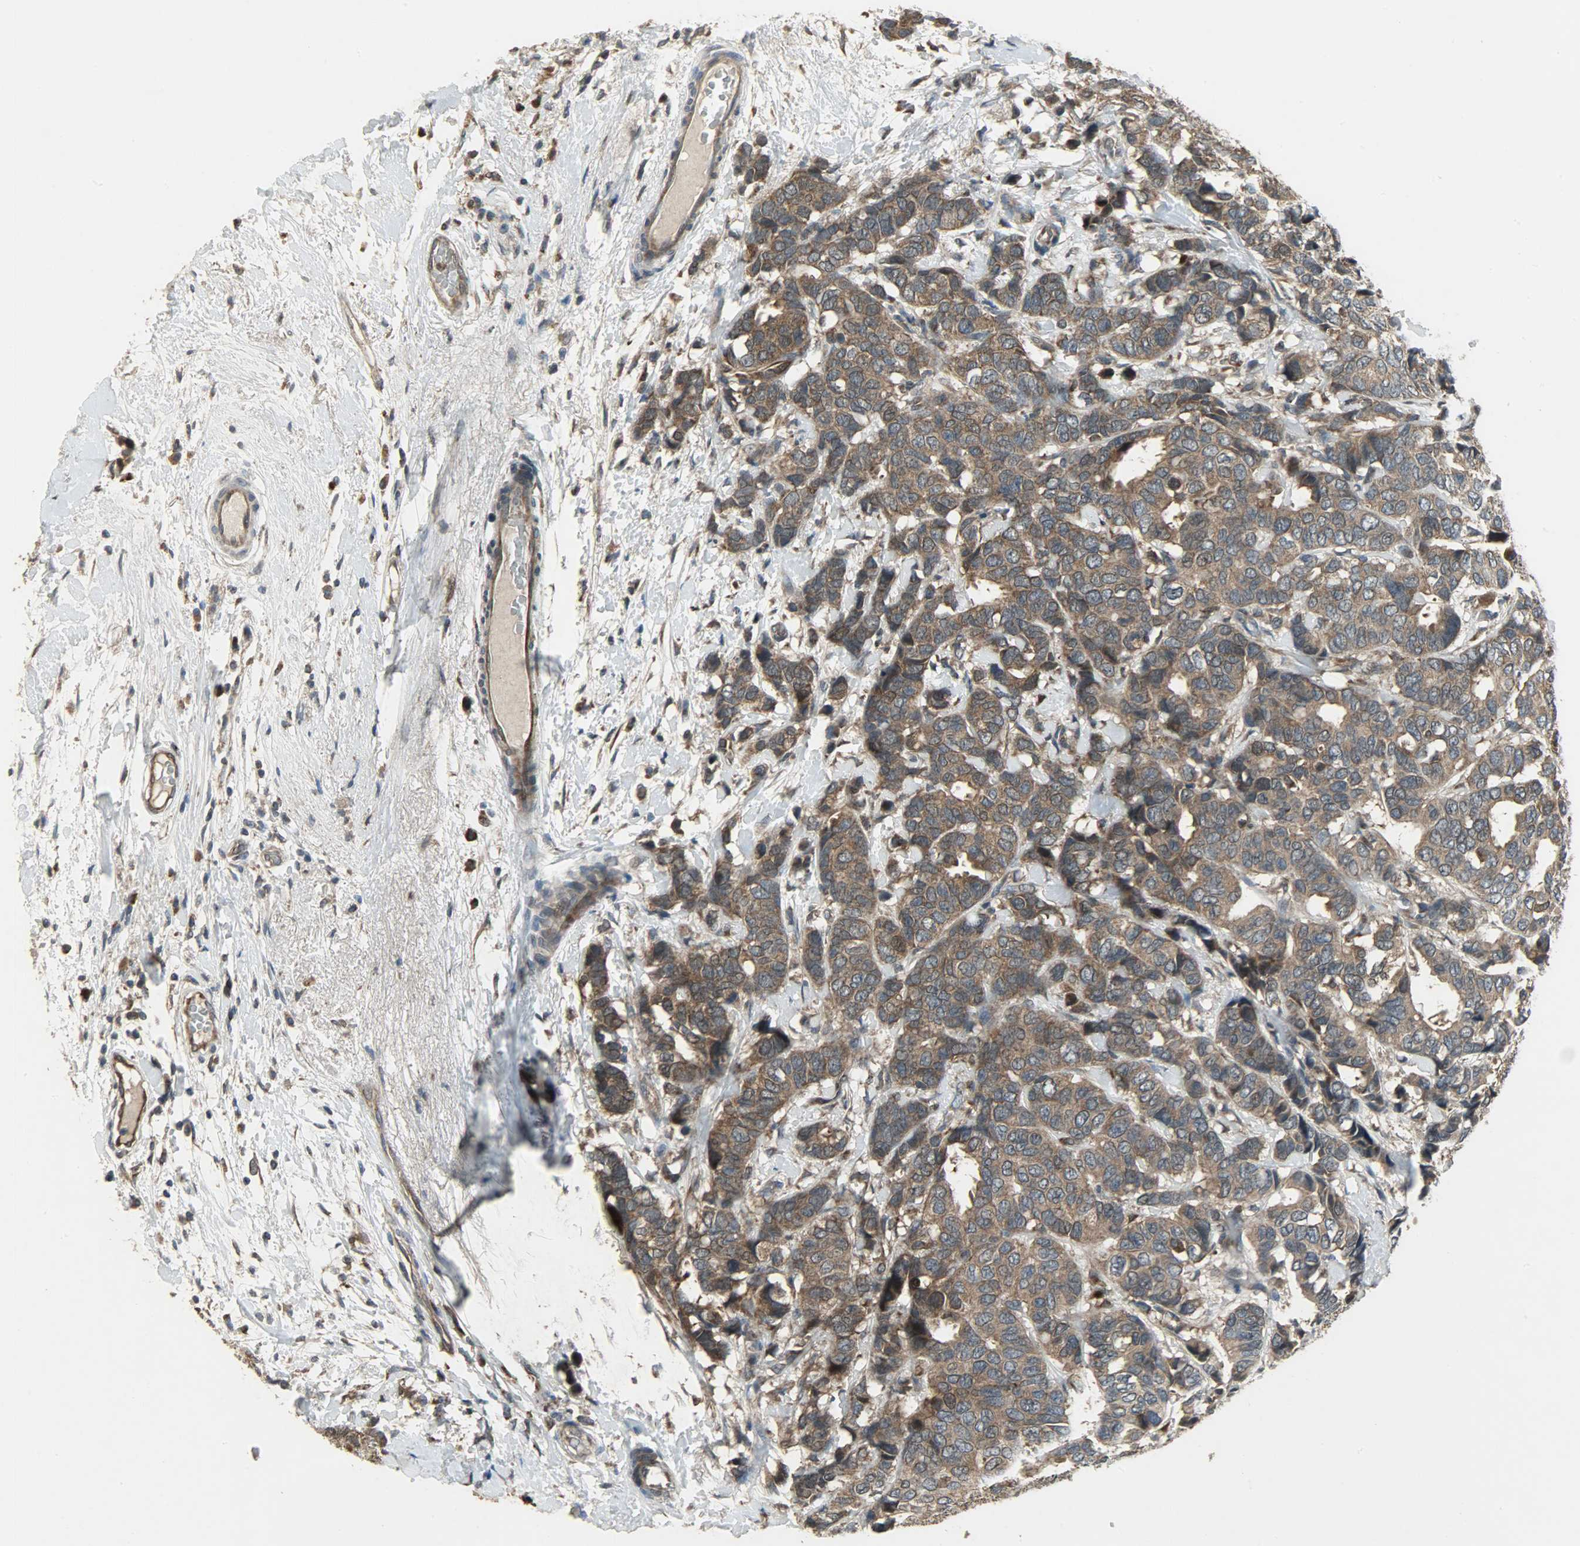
{"staining": {"intensity": "strong", "quantity": ">75%", "location": "cytoplasmic/membranous"}, "tissue": "breast cancer", "cell_type": "Tumor cells", "image_type": "cancer", "snomed": [{"axis": "morphology", "description": "Duct carcinoma"}, {"axis": "topography", "description": "Breast"}], "caption": "Immunohistochemical staining of human breast cancer exhibits strong cytoplasmic/membranous protein positivity in about >75% of tumor cells.", "gene": "AMT", "patient": {"sex": "female", "age": 87}}